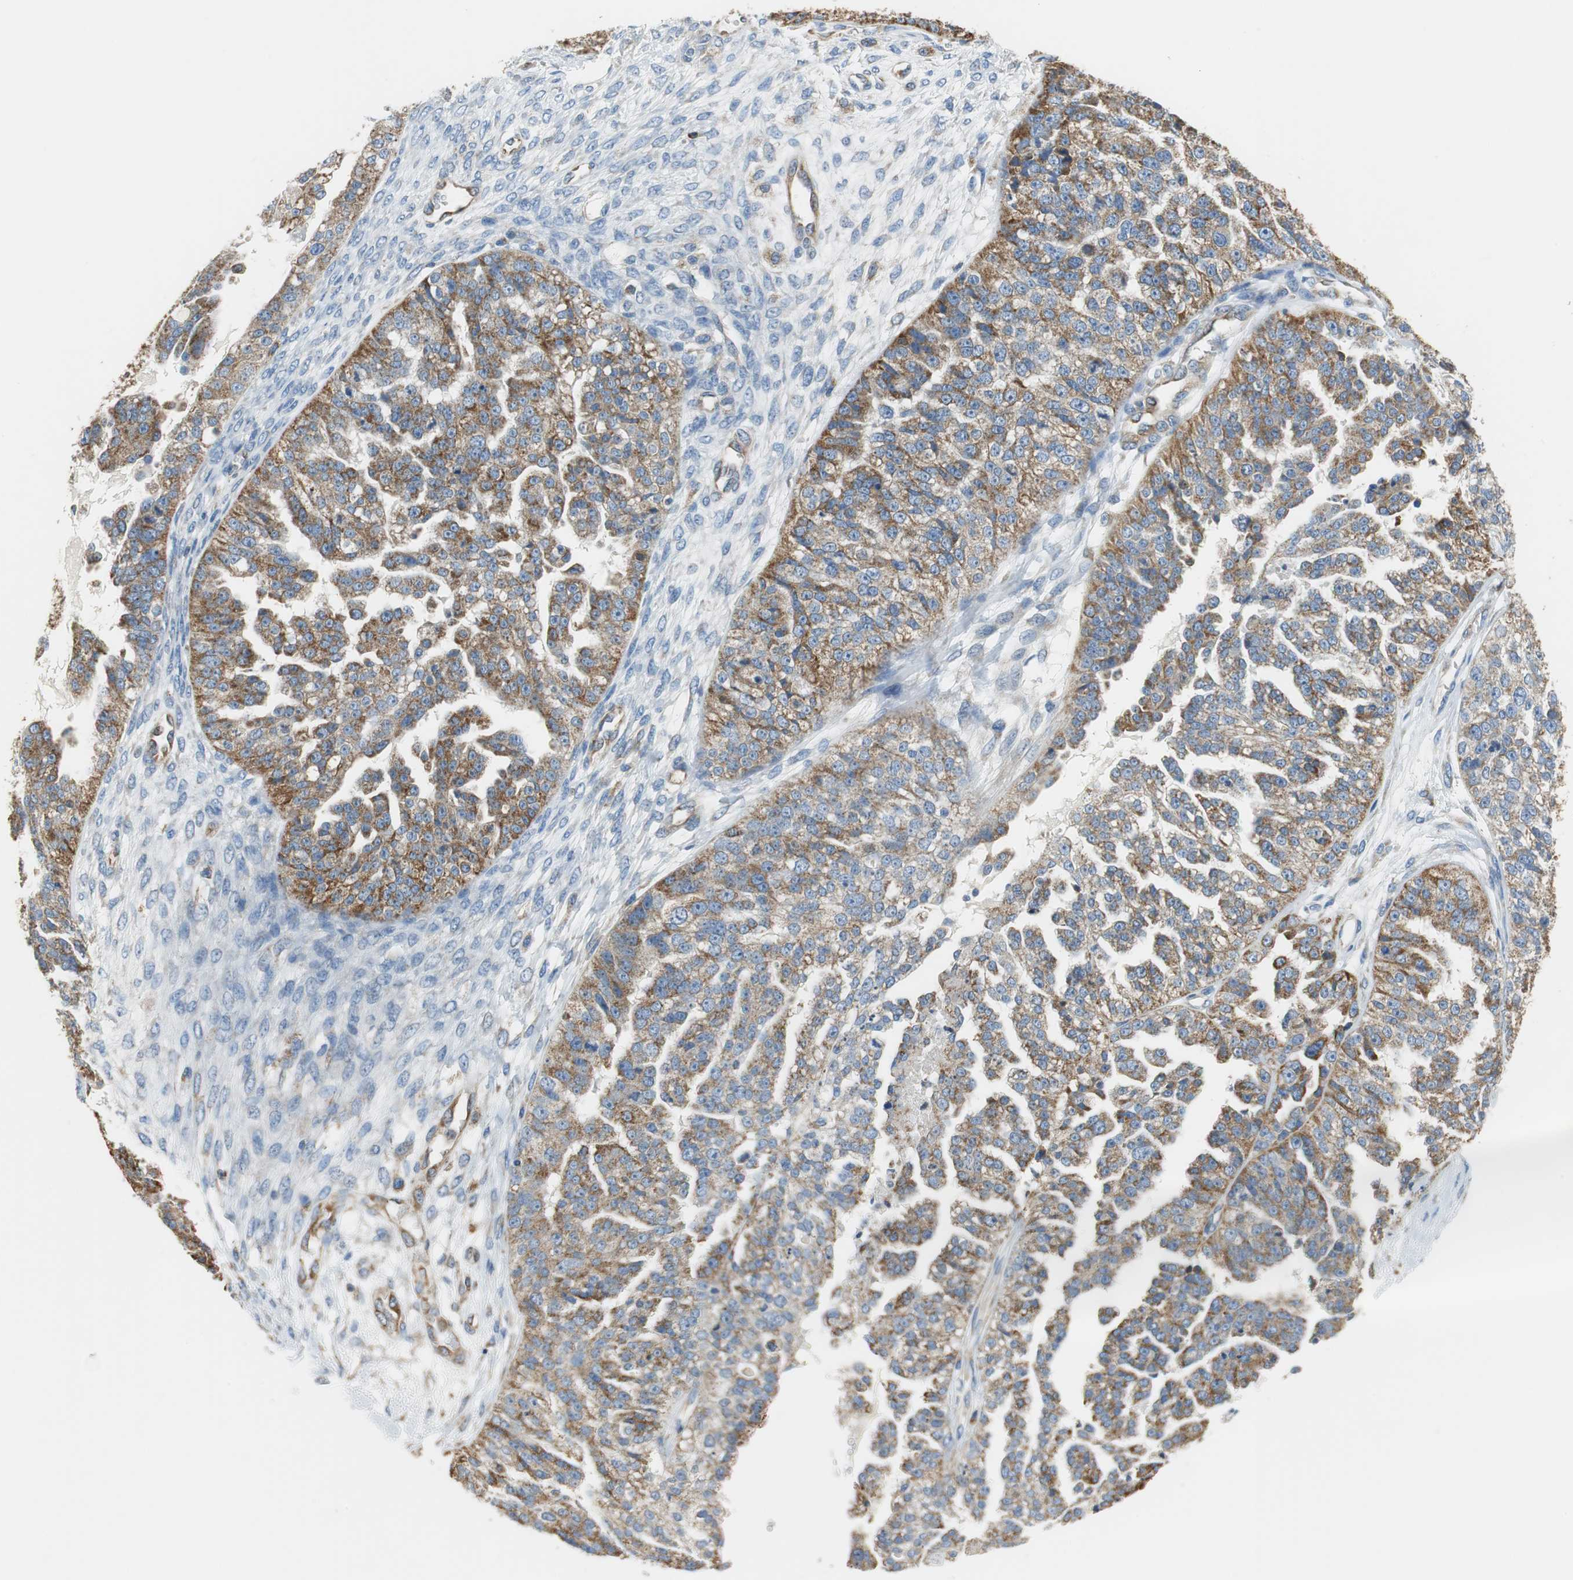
{"staining": {"intensity": "strong", "quantity": ">75%", "location": "cytoplasmic/membranous"}, "tissue": "ovarian cancer", "cell_type": "Tumor cells", "image_type": "cancer", "snomed": [{"axis": "morphology", "description": "Carcinoma, NOS"}, {"axis": "topography", "description": "Soft tissue"}, {"axis": "topography", "description": "Ovary"}], "caption": "IHC of human ovarian cancer (carcinoma) shows high levels of strong cytoplasmic/membranous positivity in about >75% of tumor cells.", "gene": "GSTK1", "patient": {"sex": "female", "age": 54}}